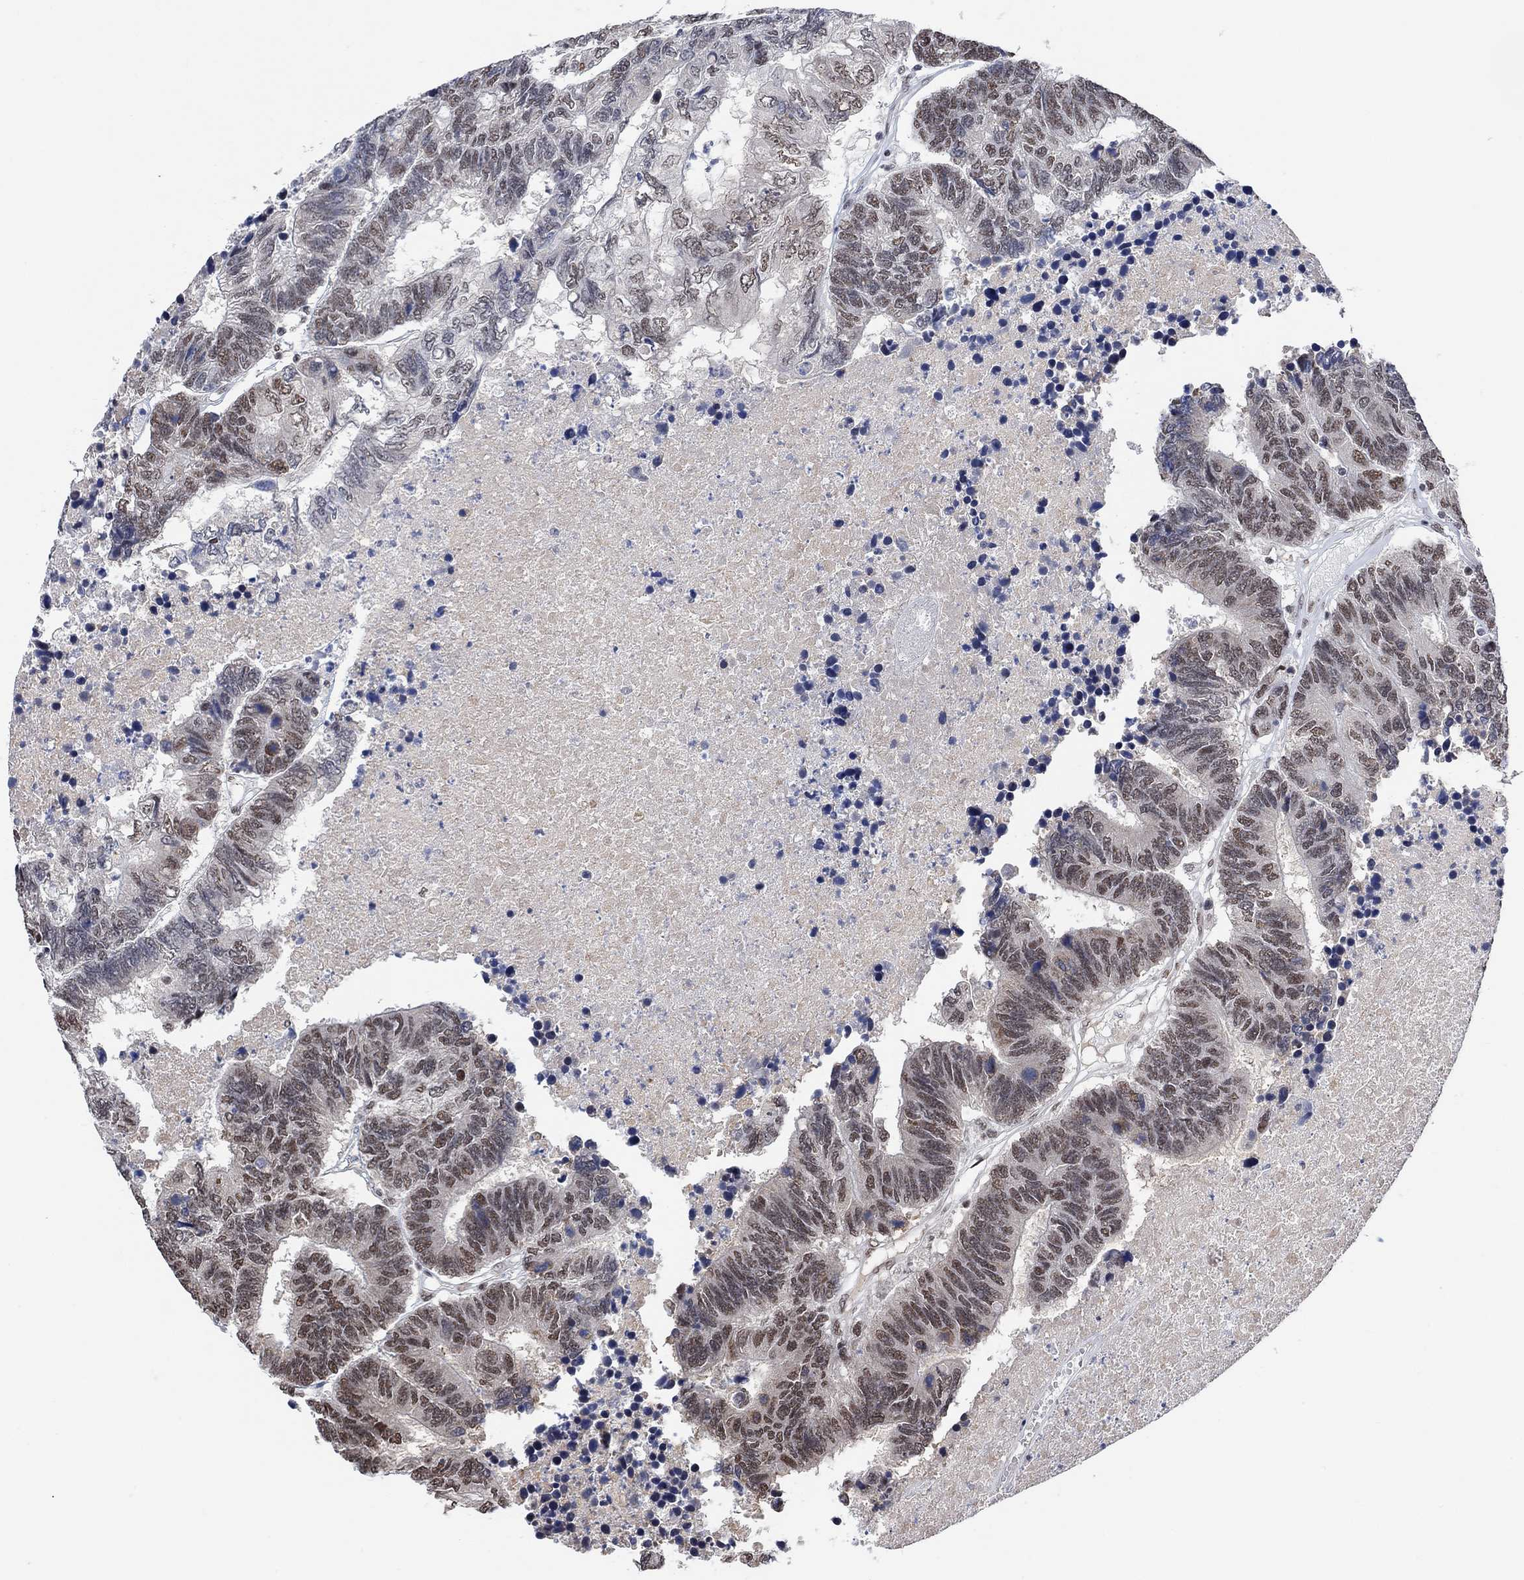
{"staining": {"intensity": "moderate", "quantity": "25%-75%", "location": "nuclear"}, "tissue": "colorectal cancer", "cell_type": "Tumor cells", "image_type": "cancer", "snomed": [{"axis": "morphology", "description": "Adenocarcinoma, NOS"}, {"axis": "topography", "description": "Colon"}], "caption": "IHC (DAB) staining of adenocarcinoma (colorectal) reveals moderate nuclear protein positivity in about 25%-75% of tumor cells. (DAB IHC, brown staining for protein, blue staining for nuclei).", "gene": "USP39", "patient": {"sex": "female", "age": 48}}